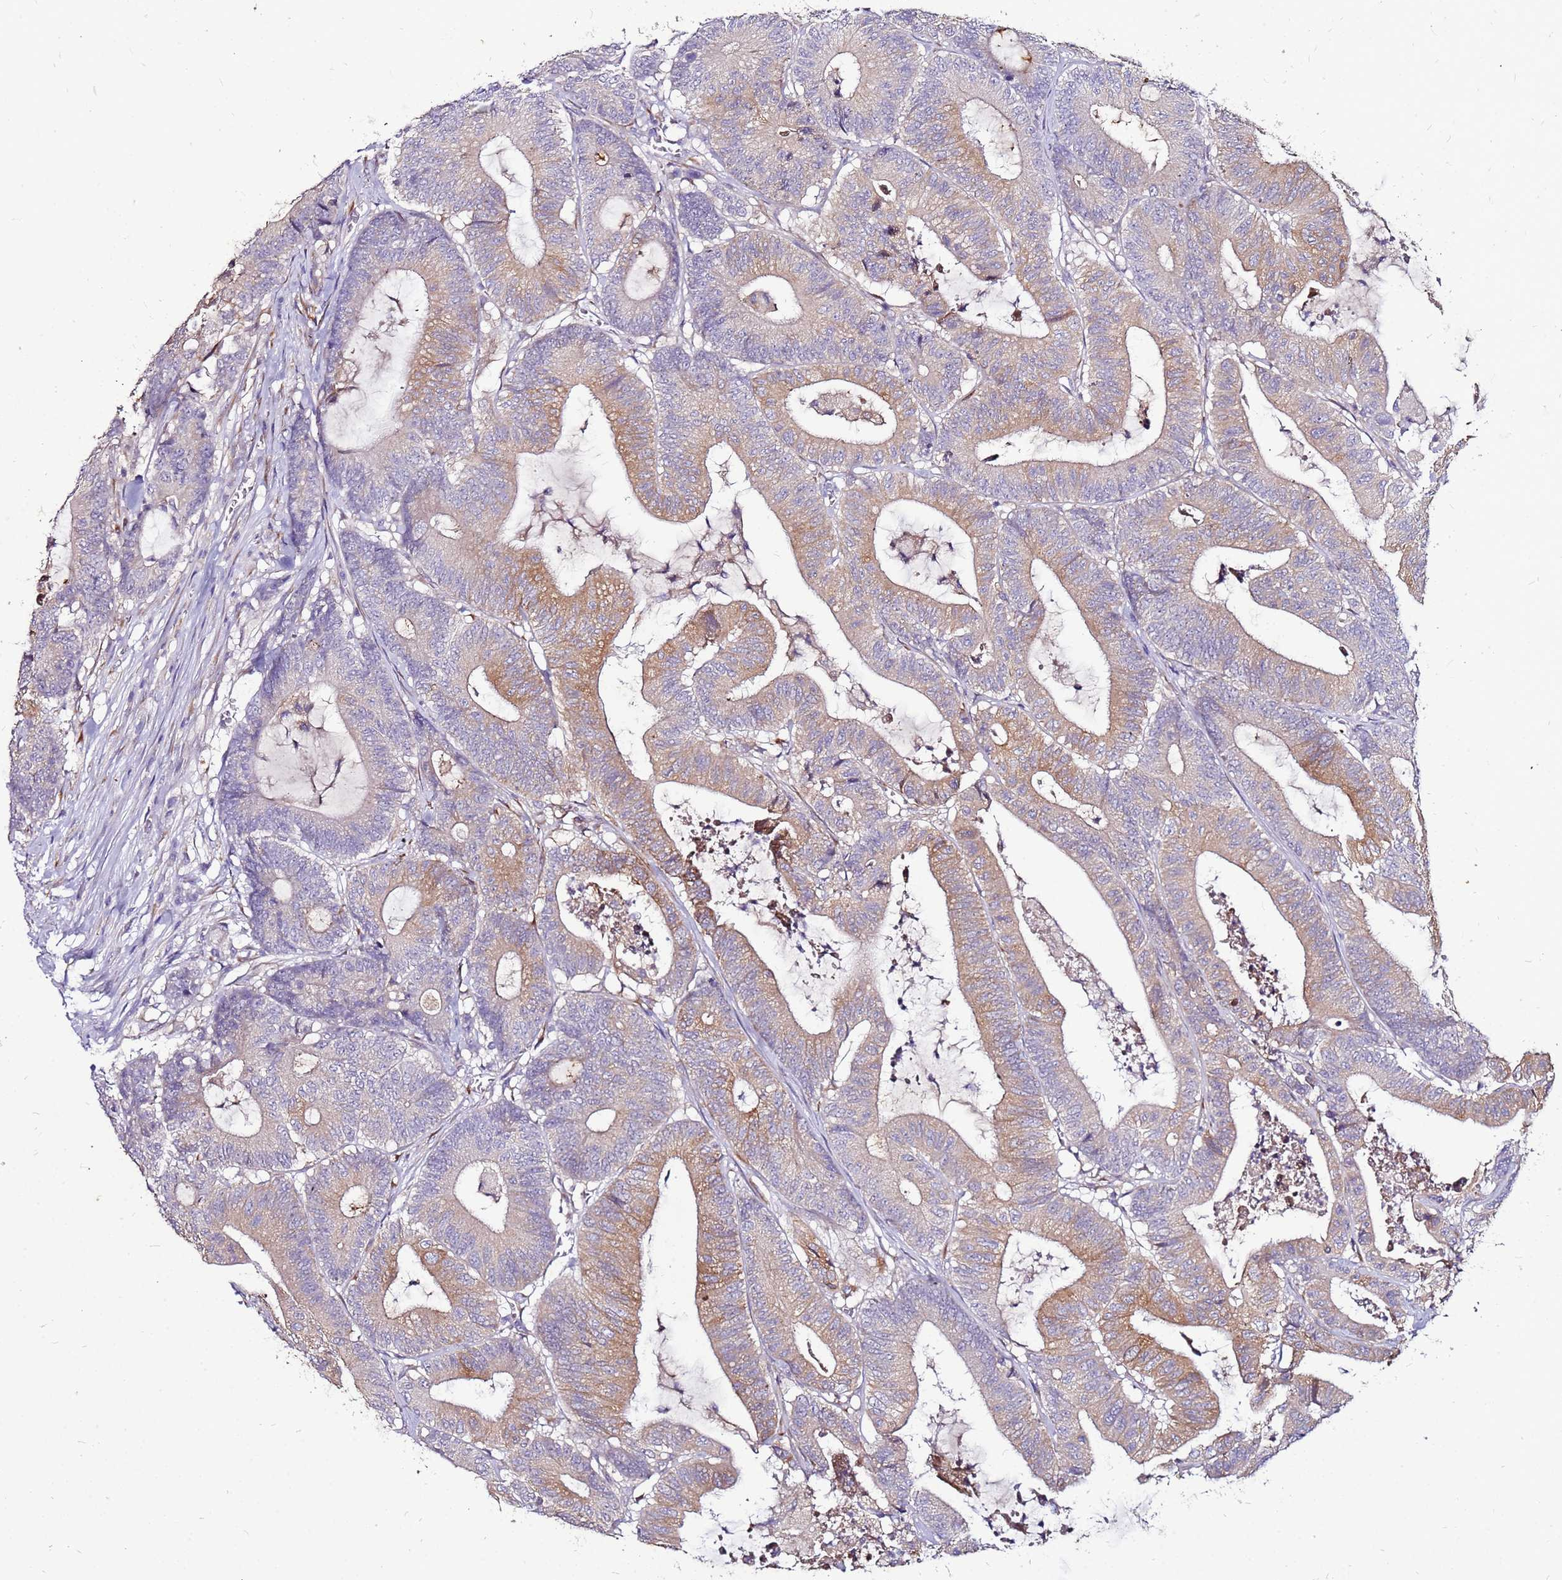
{"staining": {"intensity": "moderate", "quantity": ">75%", "location": "cytoplasmic/membranous"}, "tissue": "colorectal cancer", "cell_type": "Tumor cells", "image_type": "cancer", "snomed": [{"axis": "morphology", "description": "Adenocarcinoma, NOS"}, {"axis": "topography", "description": "Colon"}], "caption": "Protein staining of colorectal cancer (adenocarcinoma) tissue displays moderate cytoplasmic/membranous staining in about >75% of tumor cells. (IHC, brightfield microscopy, high magnification).", "gene": "SLC44A3", "patient": {"sex": "female", "age": 84}}